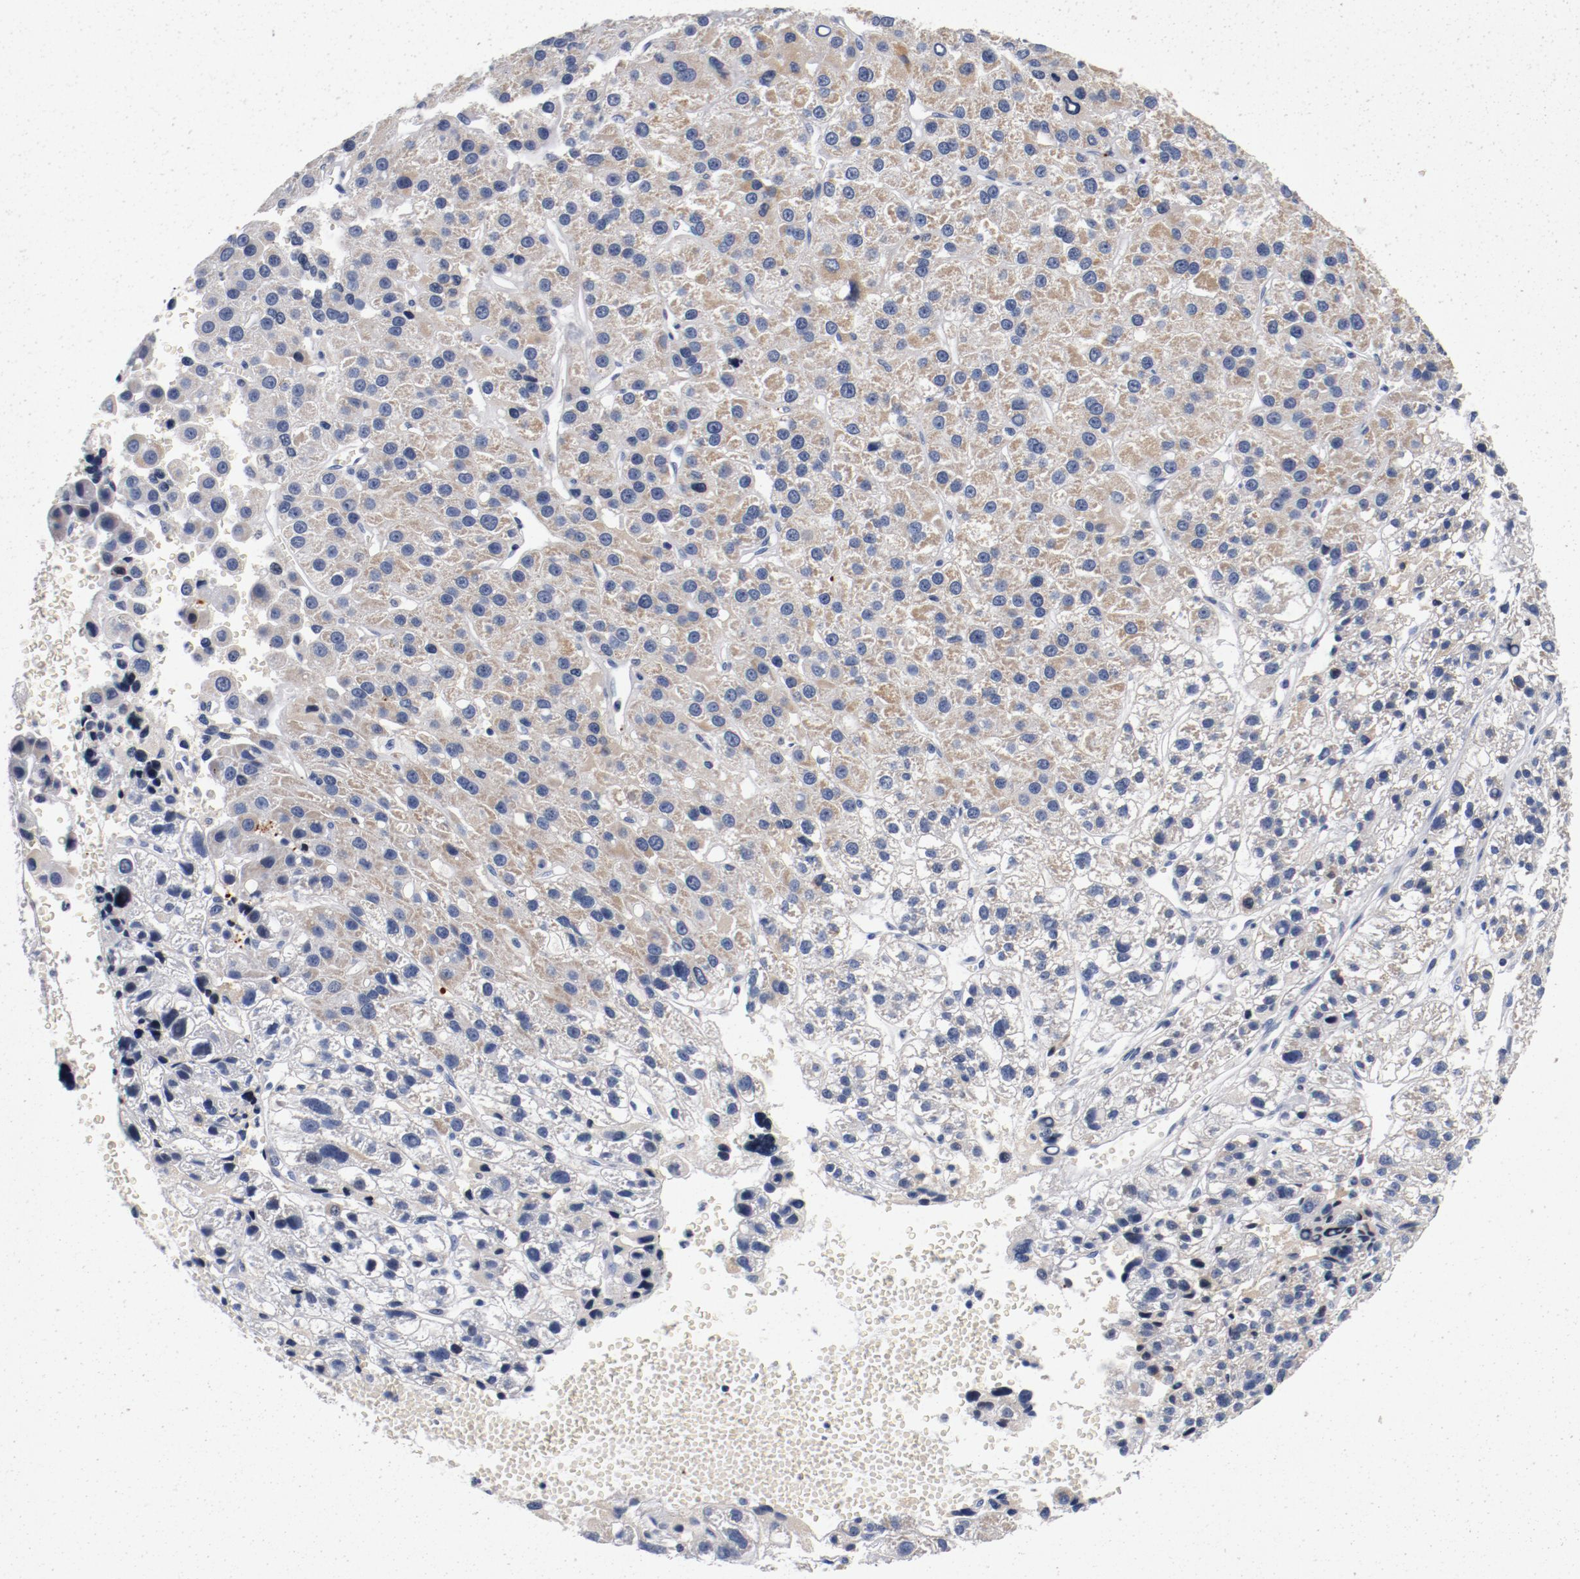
{"staining": {"intensity": "weak", "quantity": "25%-75%", "location": "cytoplasmic/membranous"}, "tissue": "liver cancer", "cell_type": "Tumor cells", "image_type": "cancer", "snomed": [{"axis": "morphology", "description": "Carcinoma, Hepatocellular, NOS"}, {"axis": "topography", "description": "Liver"}], "caption": "Immunohistochemistry (IHC) of hepatocellular carcinoma (liver) demonstrates low levels of weak cytoplasmic/membranous positivity in approximately 25%-75% of tumor cells. (IHC, brightfield microscopy, high magnification).", "gene": "PIM1", "patient": {"sex": "female", "age": 85}}